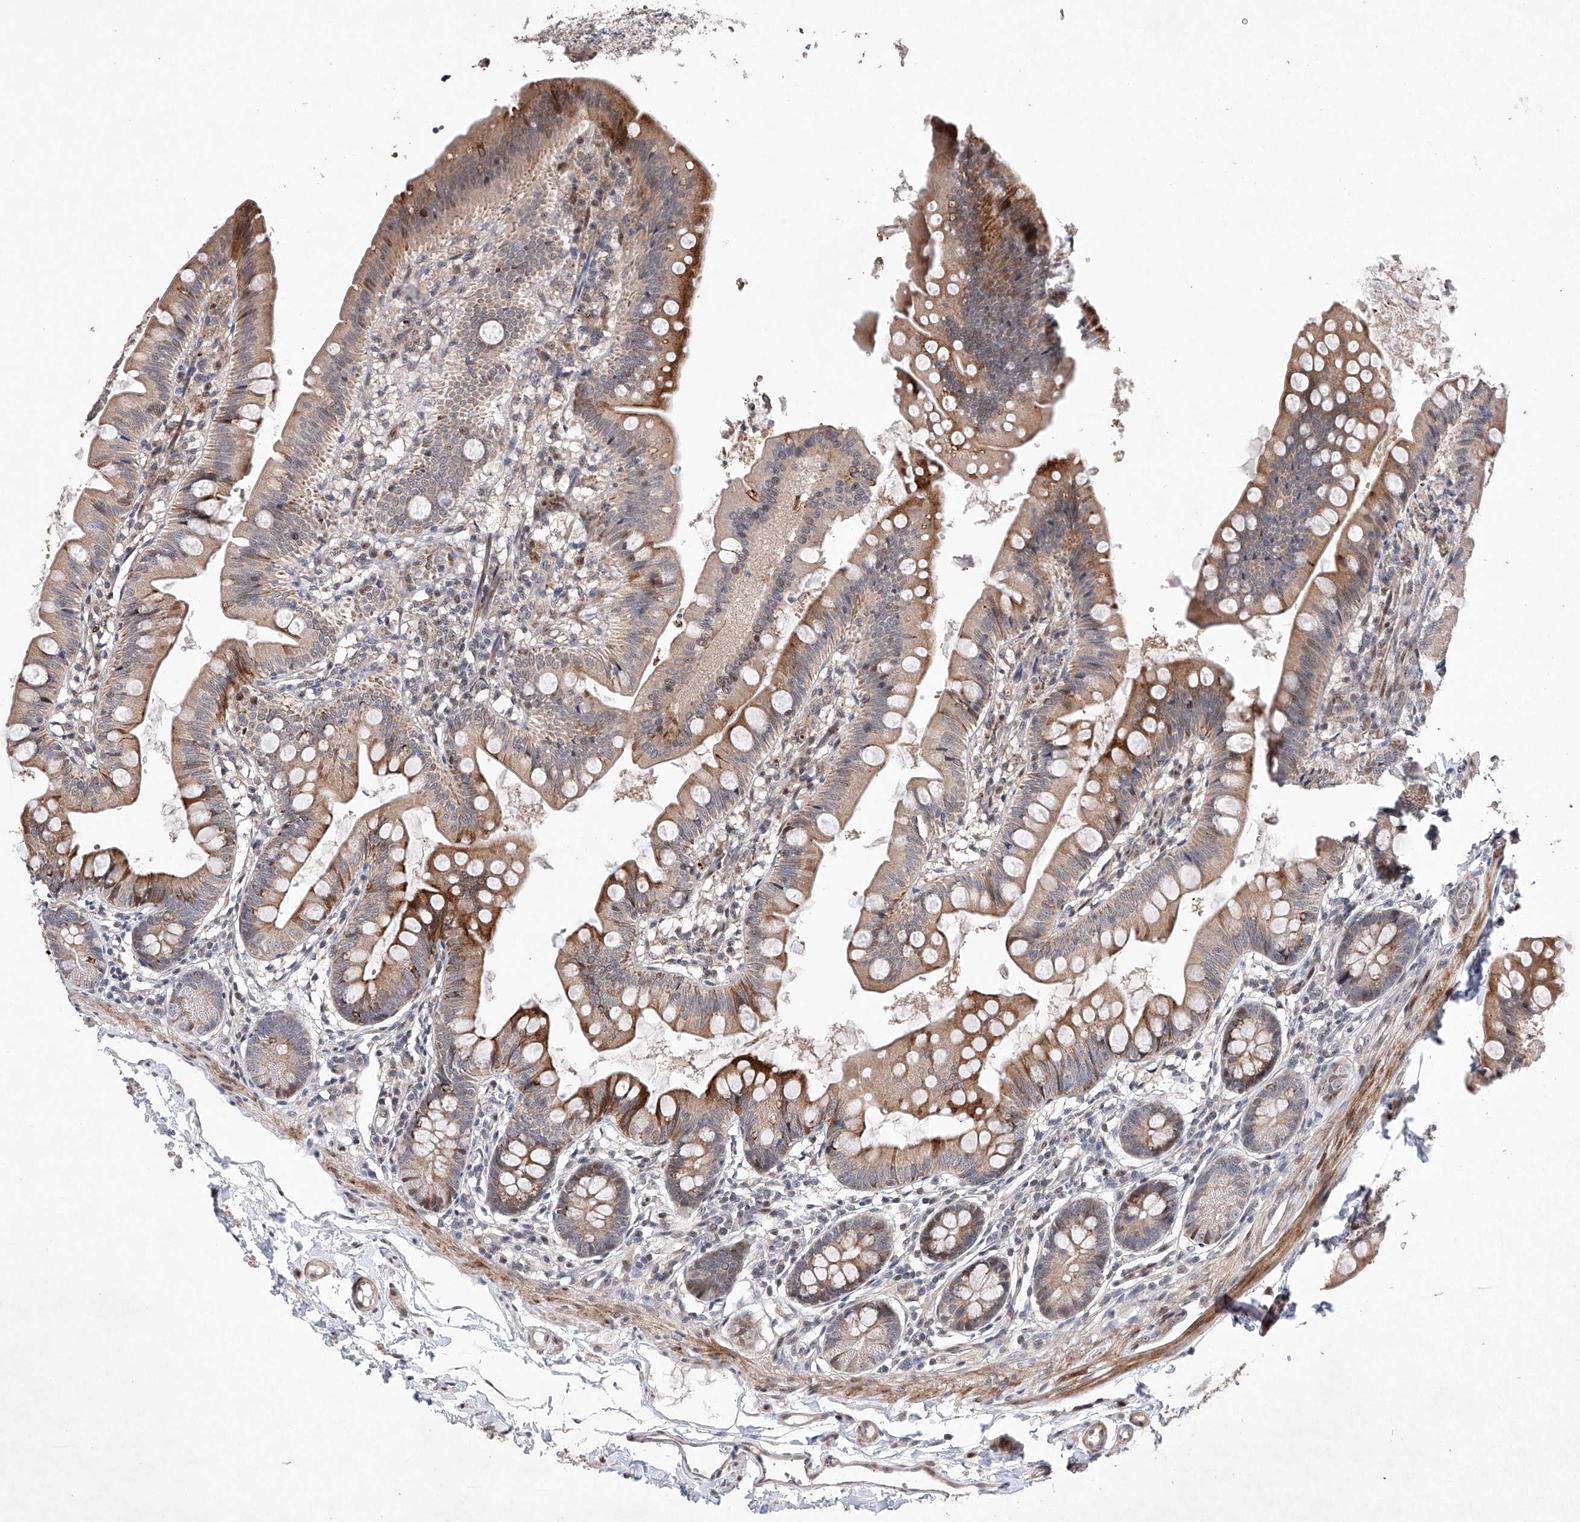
{"staining": {"intensity": "moderate", "quantity": "25%-75%", "location": "cytoplasmic/membranous"}, "tissue": "small intestine", "cell_type": "Glandular cells", "image_type": "normal", "snomed": [{"axis": "morphology", "description": "Normal tissue, NOS"}, {"axis": "topography", "description": "Small intestine"}], "caption": "Small intestine stained for a protein (brown) displays moderate cytoplasmic/membranous positive positivity in about 25%-75% of glandular cells.", "gene": "AFG1L", "patient": {"sex": "male", "age": 7}}